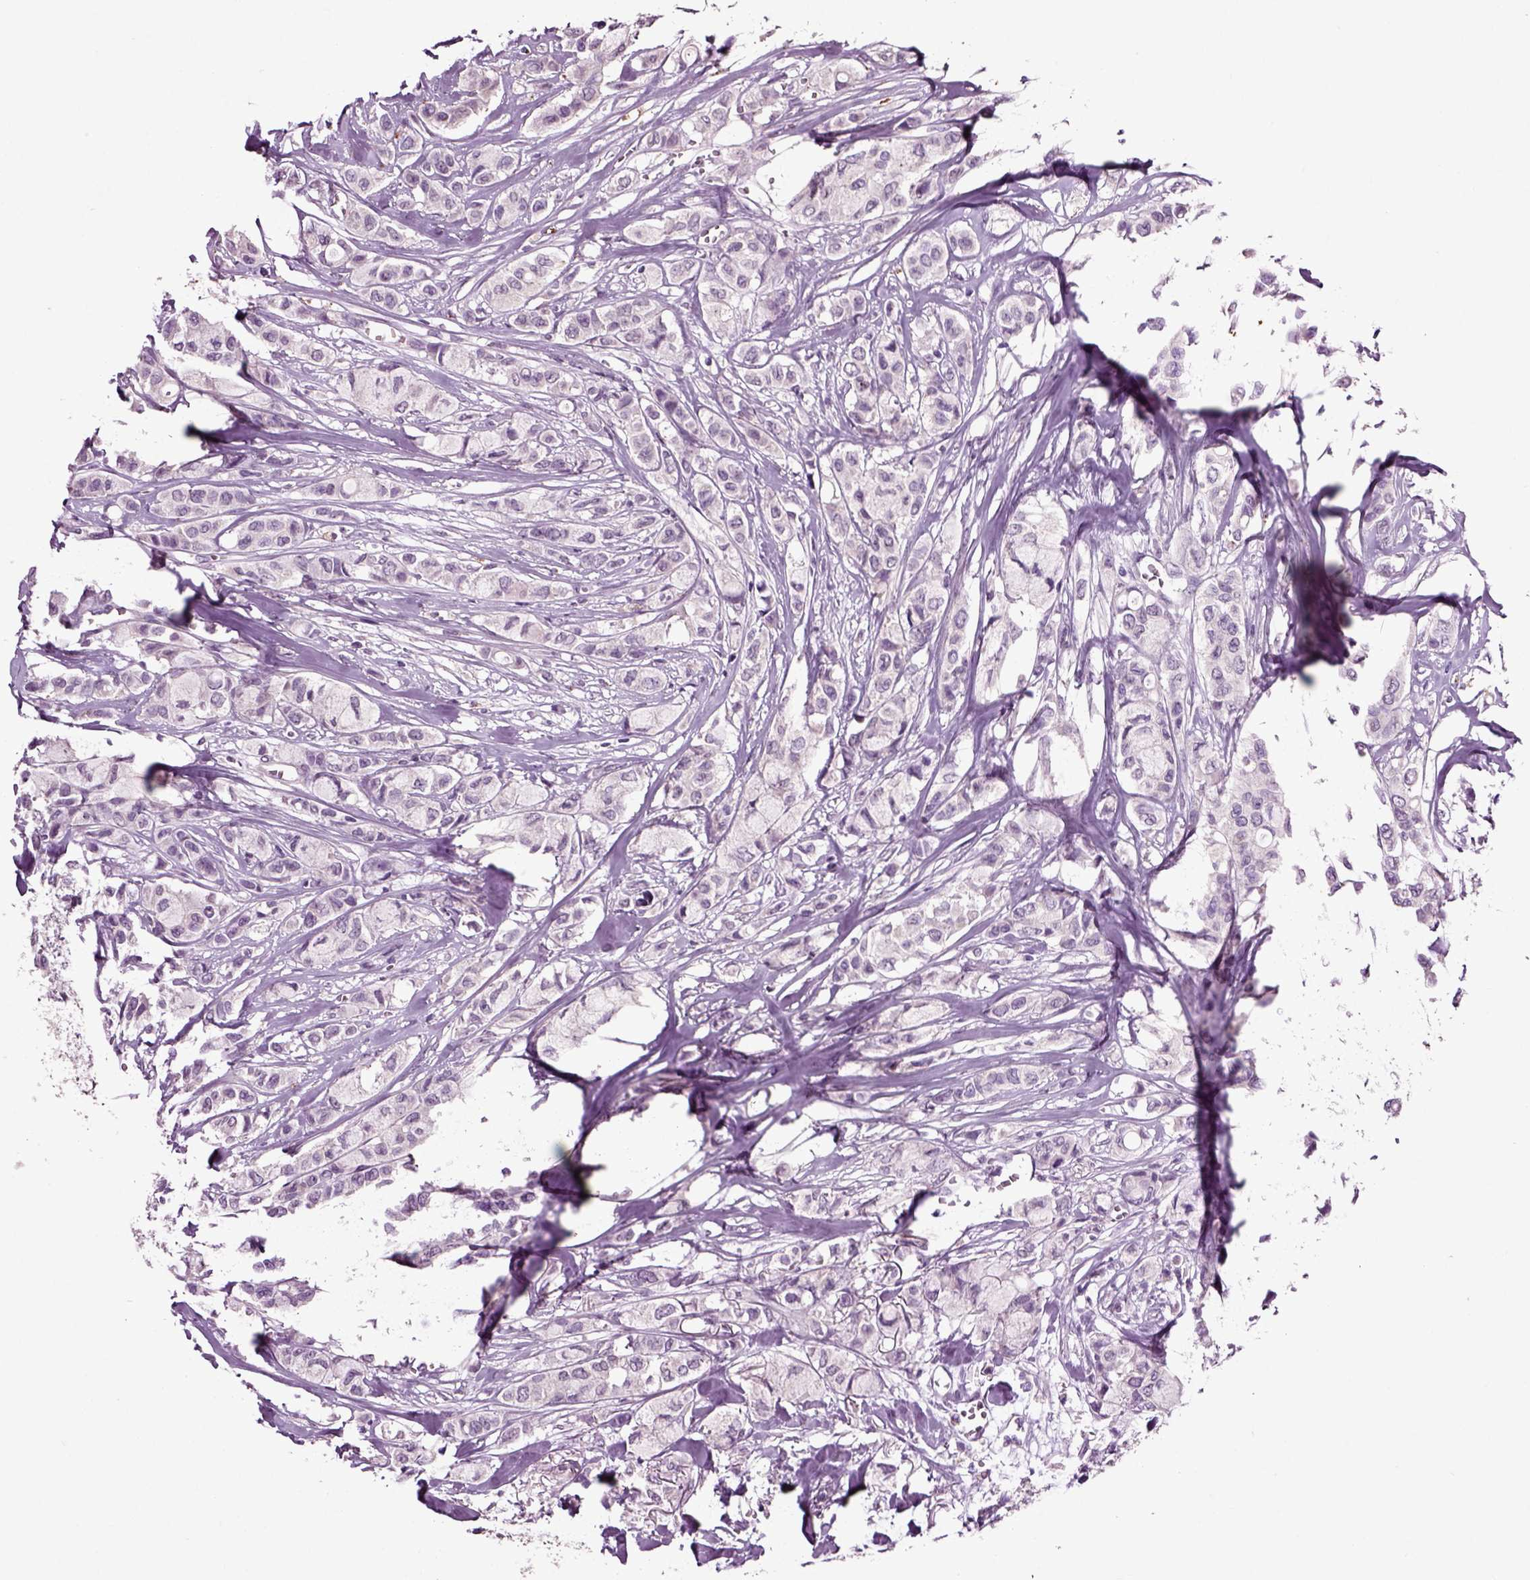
{"staining": {"intensity": "negative", "quantity": "none", "location": "none"}, "tissue": "breast cancer", "cell_type": "Tumor cells", "image_type": "cancer", "snomed": [{"axis": "morphology", "description": "Duct carcinoma"}, {"axis": "topography", "description": "Breast"}], "caption": "There is no significant expression in tumor cells of infiltrating ductal carcinoma (breast).", "gene": "CRHR1", "patient": {"sex": "female", "age": 85}}